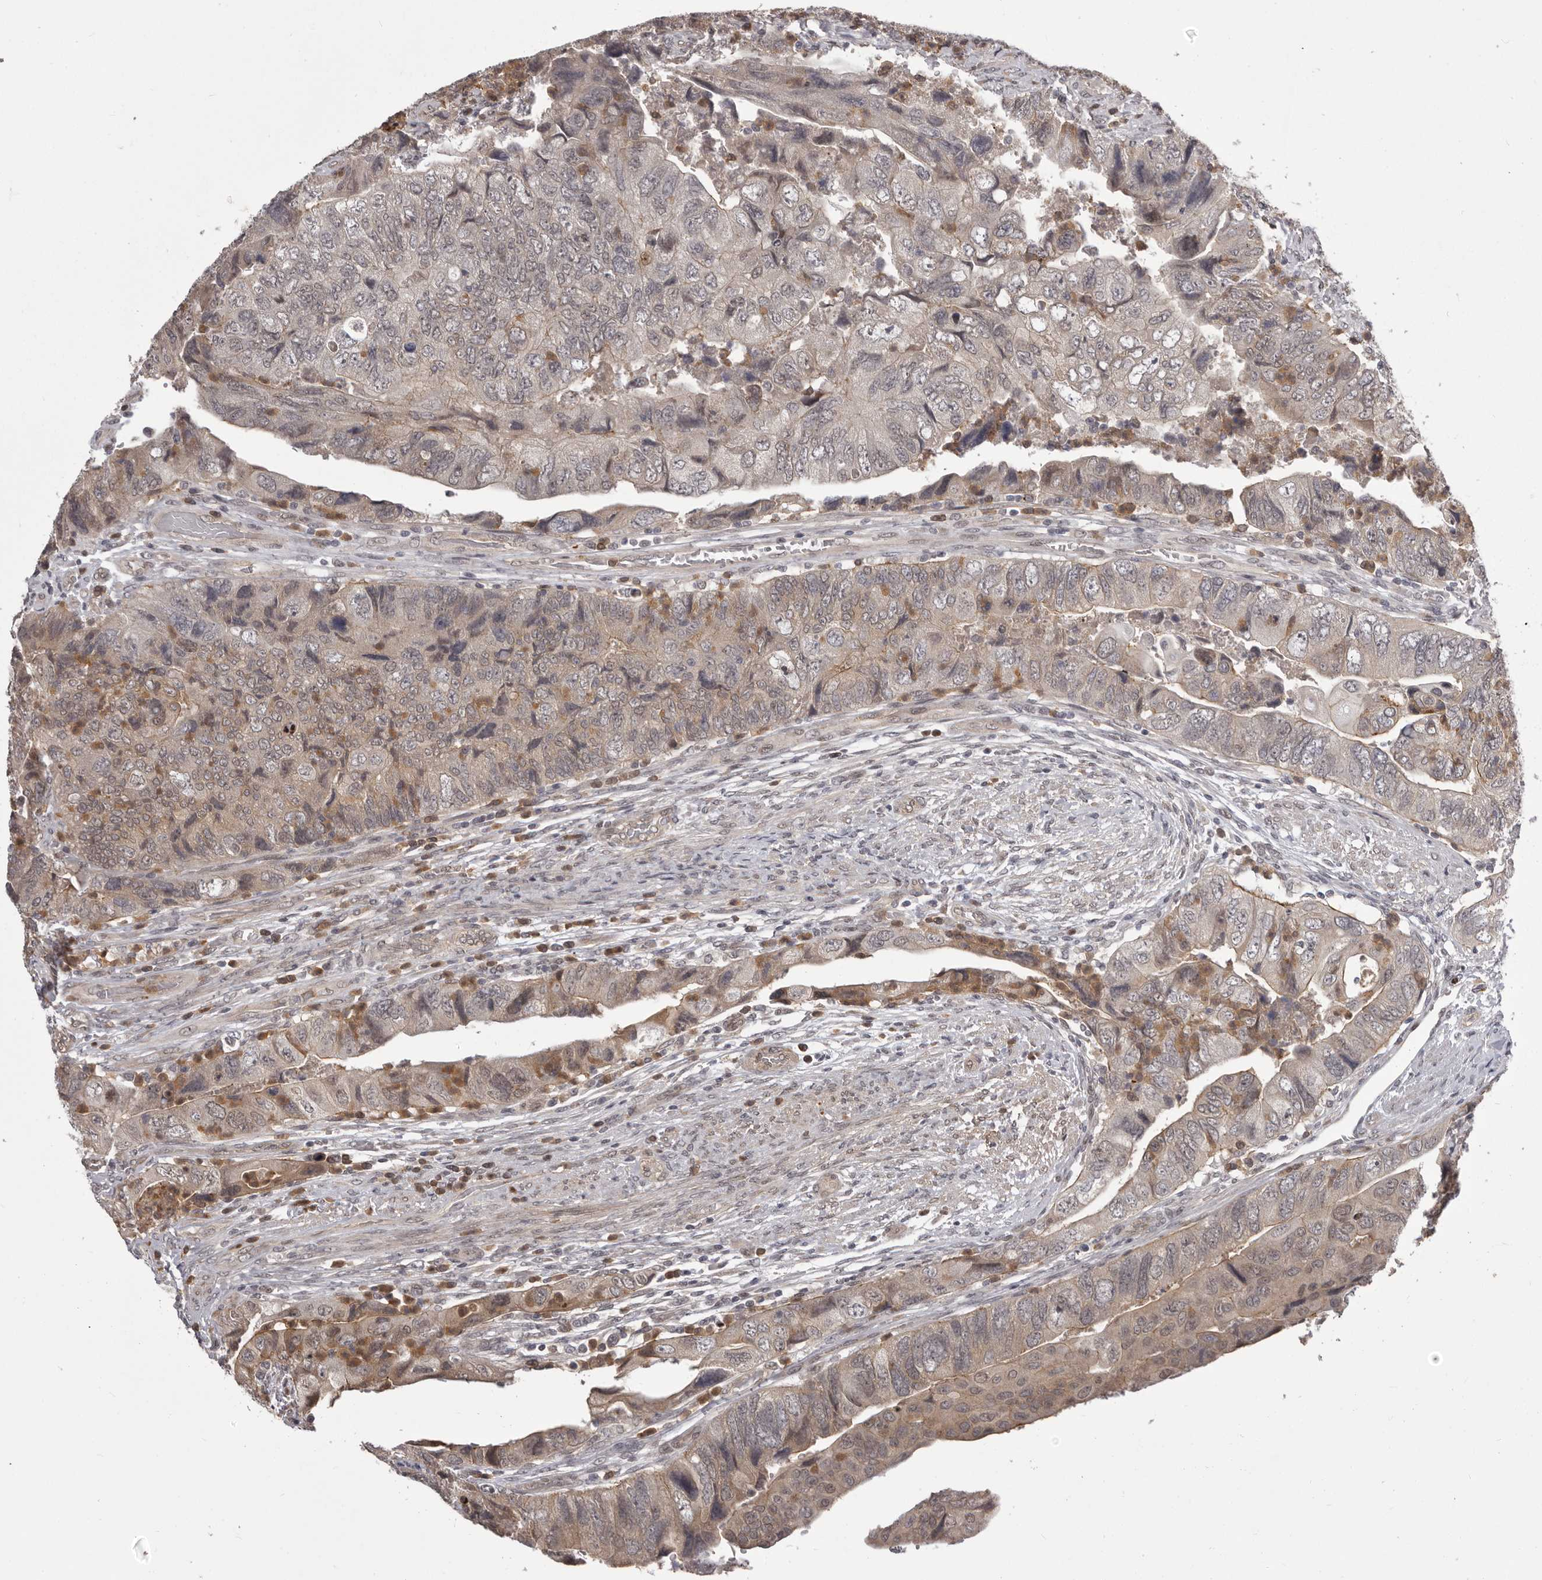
{"staining": {"intensity": "weak", "quantity": "<25%", "location": "nuclear"}, "tissue": "colorectal cancer", "cell_type": "Tumor cells", "image_type": "cancer", "snomed": [{"axis": "morphology", "description": "Adenocarcinoma, NOS"}, {"axis": "topography", "description": "Rectum"}], "caption": "The histopathology image shows no staining of tumor cells in colorectal cancer.", "gene": "RNF2", "patient": {"sex": "male", "age": 63}}